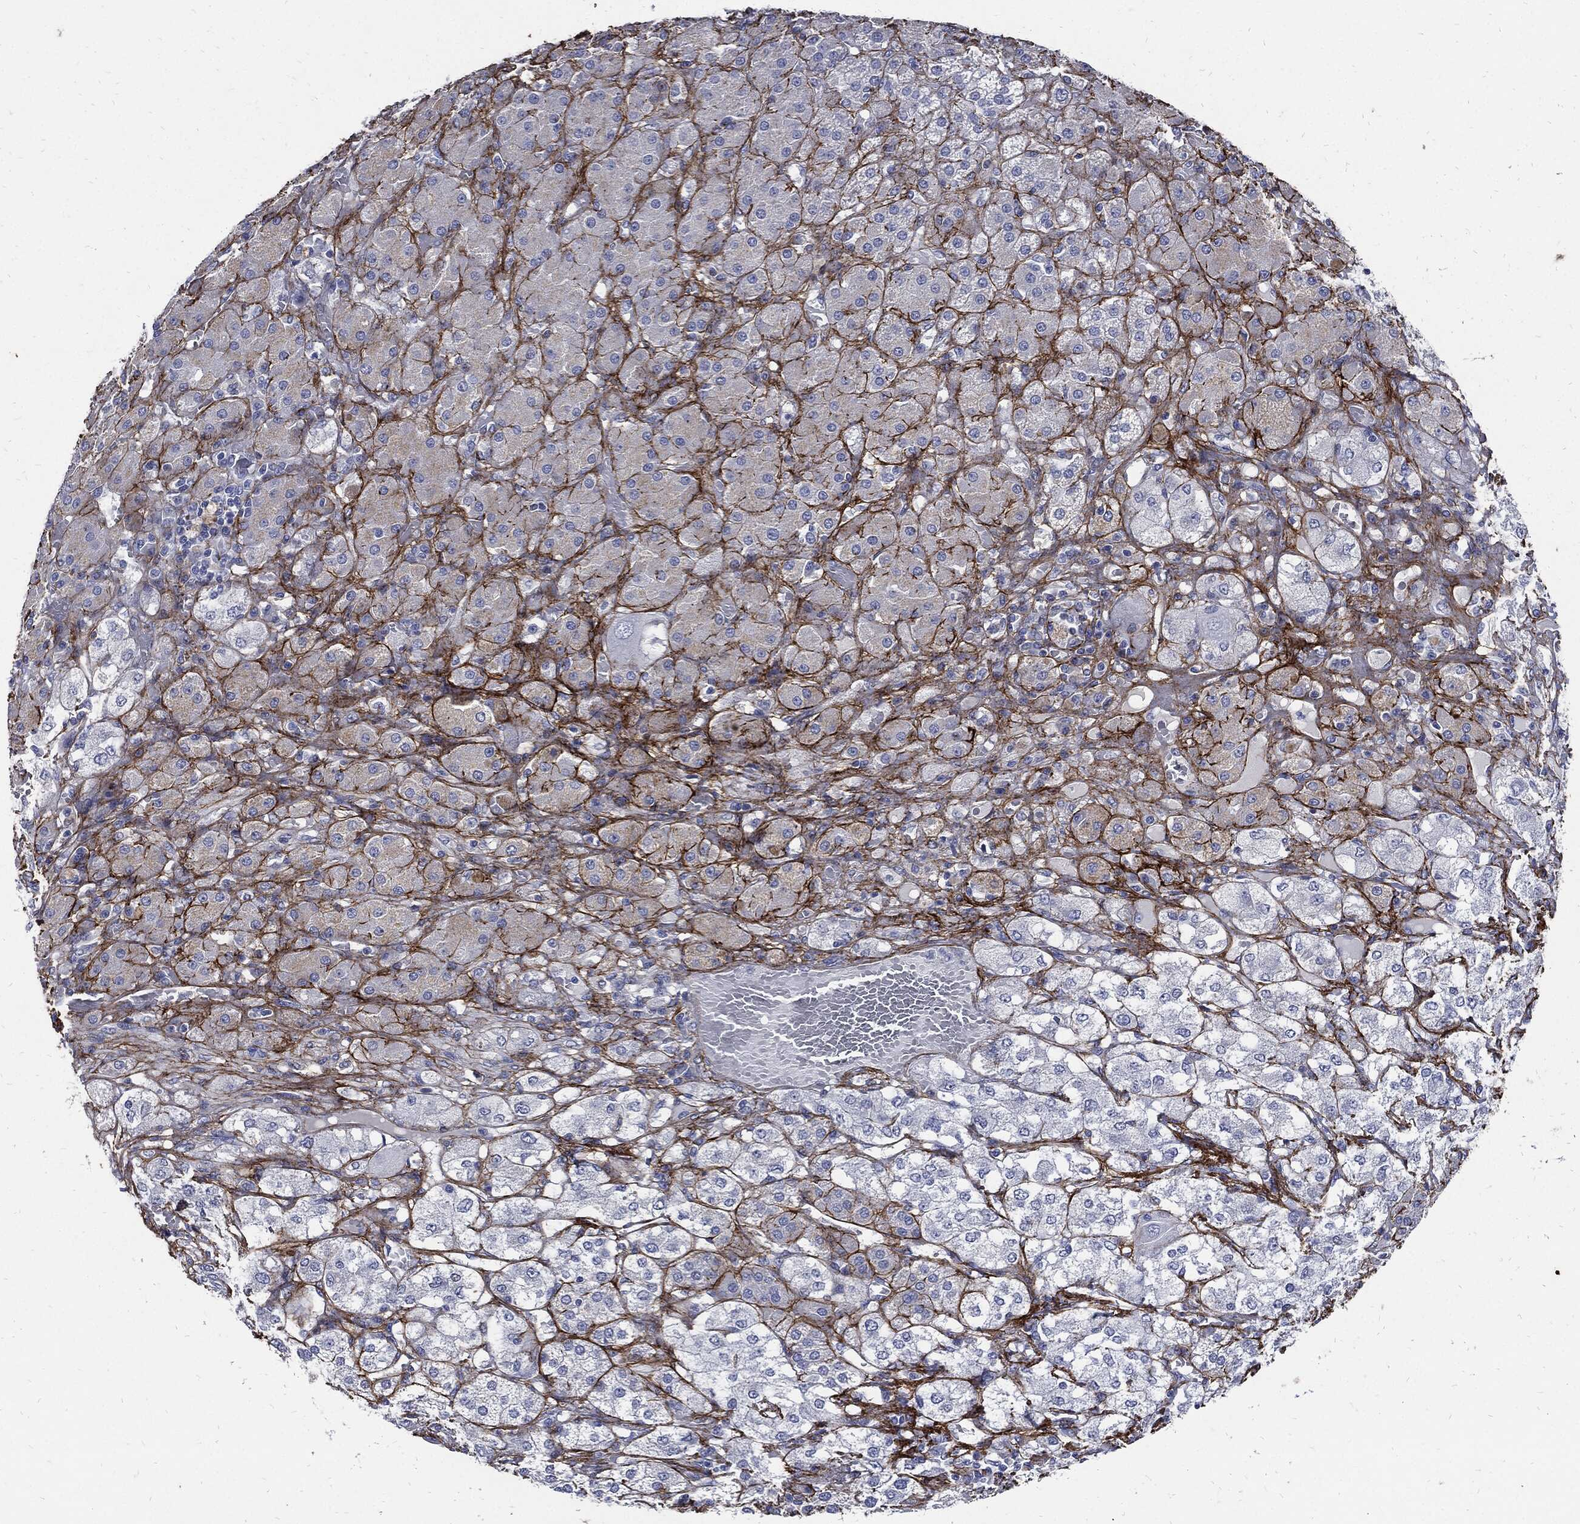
{"staining": {"intensity": "negative", "quantity": "none", "location": "none"}, "tissue": "adrenal gland", "cell_type": "Glandular cells", "image_type": "normal", "snomed": [{"axis": "morphology", "description": "Normal tissue, NOS"}, {"axis": "topography", "description": "Adrenal gland"}], "caption": "The micrograph demonstrates no significant positivity in glandular cells of adrenal gland.", "gene": "FBN1", "patient": {"sex": "male", "age": 70}}